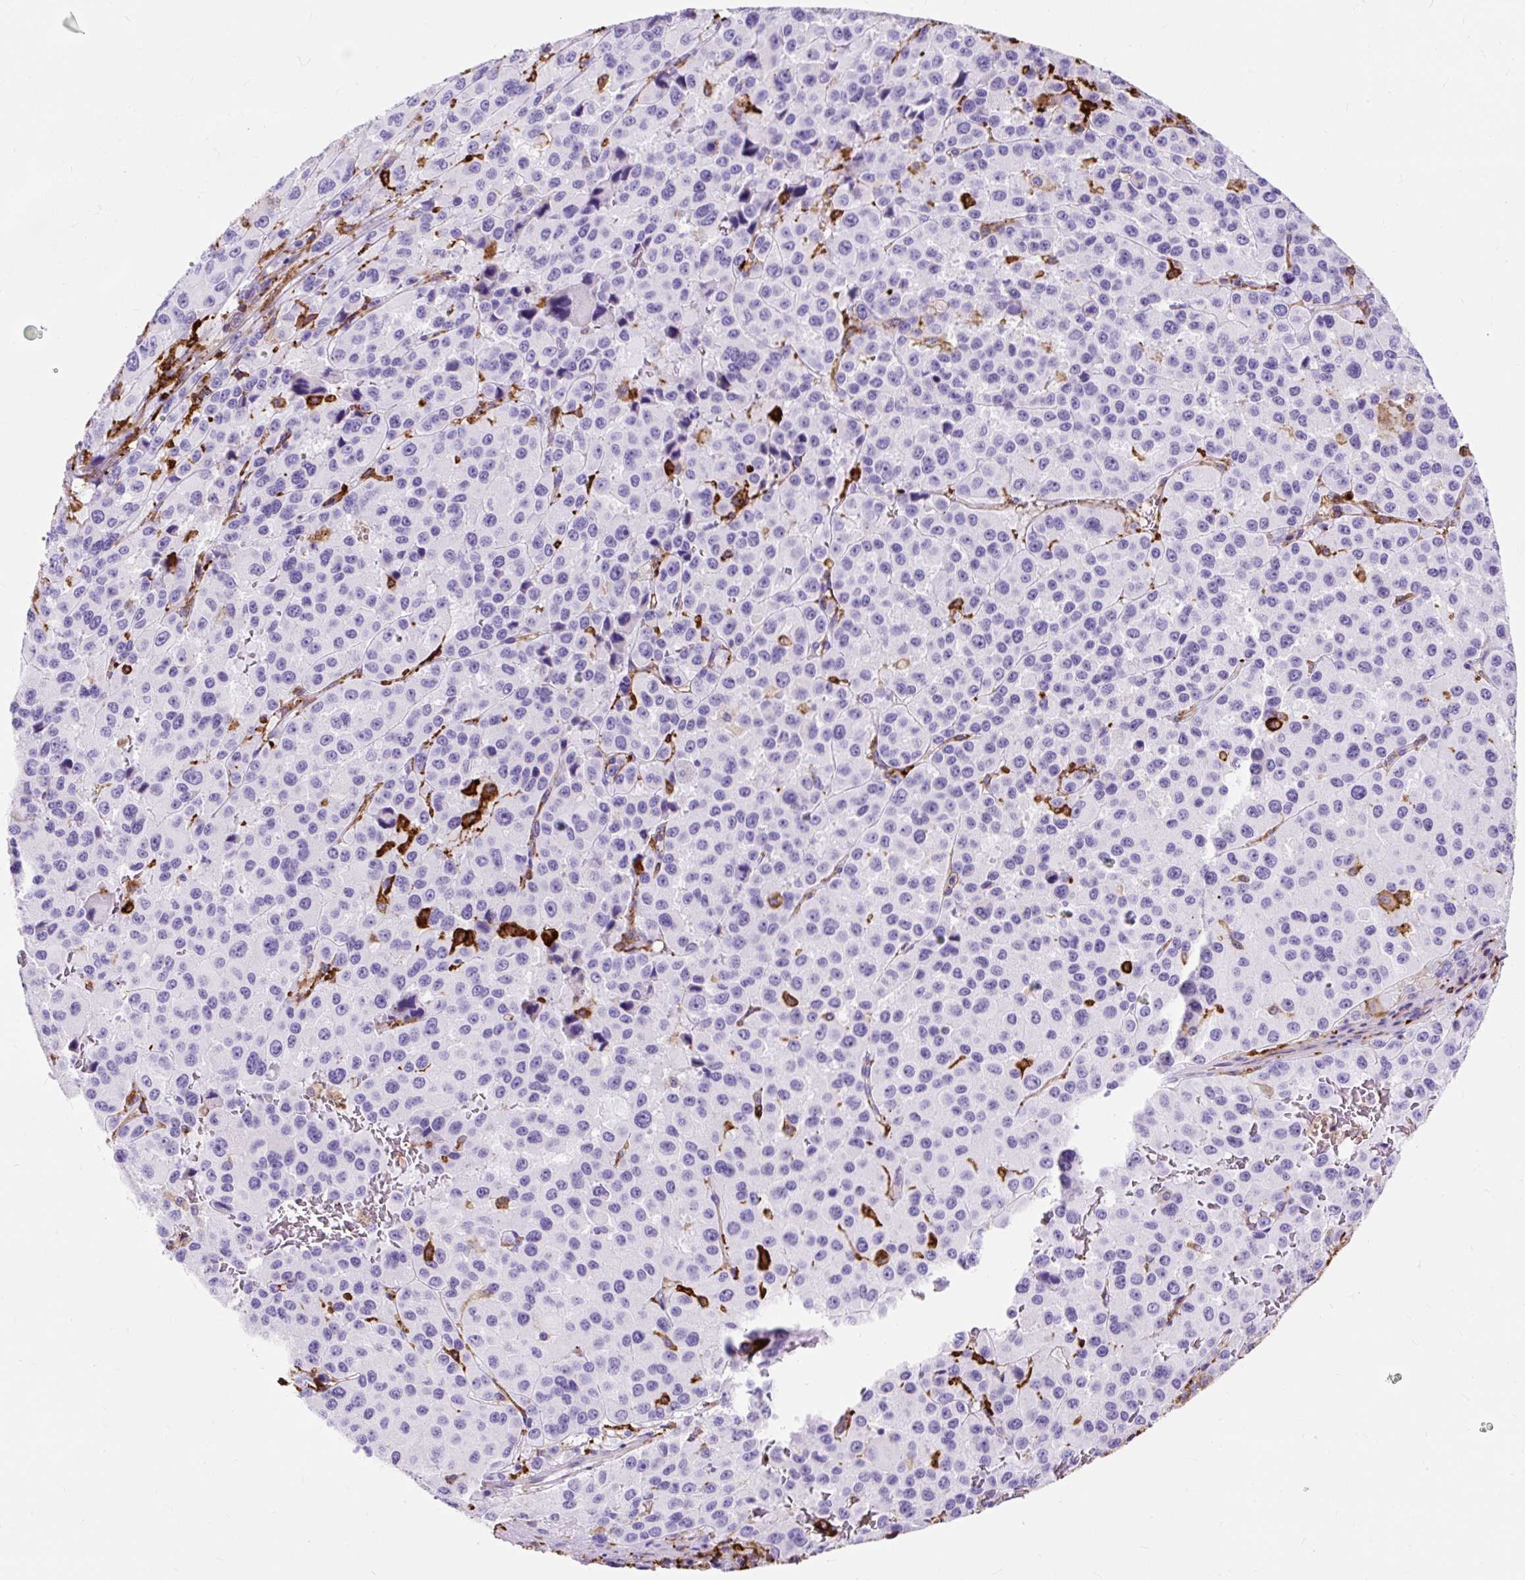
{"staining": {"intensity": "negative", "quantity": "none", "location": "none"}, "tissue": "melanoma", "cell_type": "Tumor cells", "image_type": "cancer", "snomed": [{"axis": "morphology", "description": "Malignant melanoma, Metastatic site"}, {"axis": "topography", "description": "Lymph node"}], "caption": "The histopathology image shows no significant expression in tumor cells of malignant melanoma (metastatic site).", "gene": "HLA-DRA", "patient": {"sex": "female", "age": 65}}